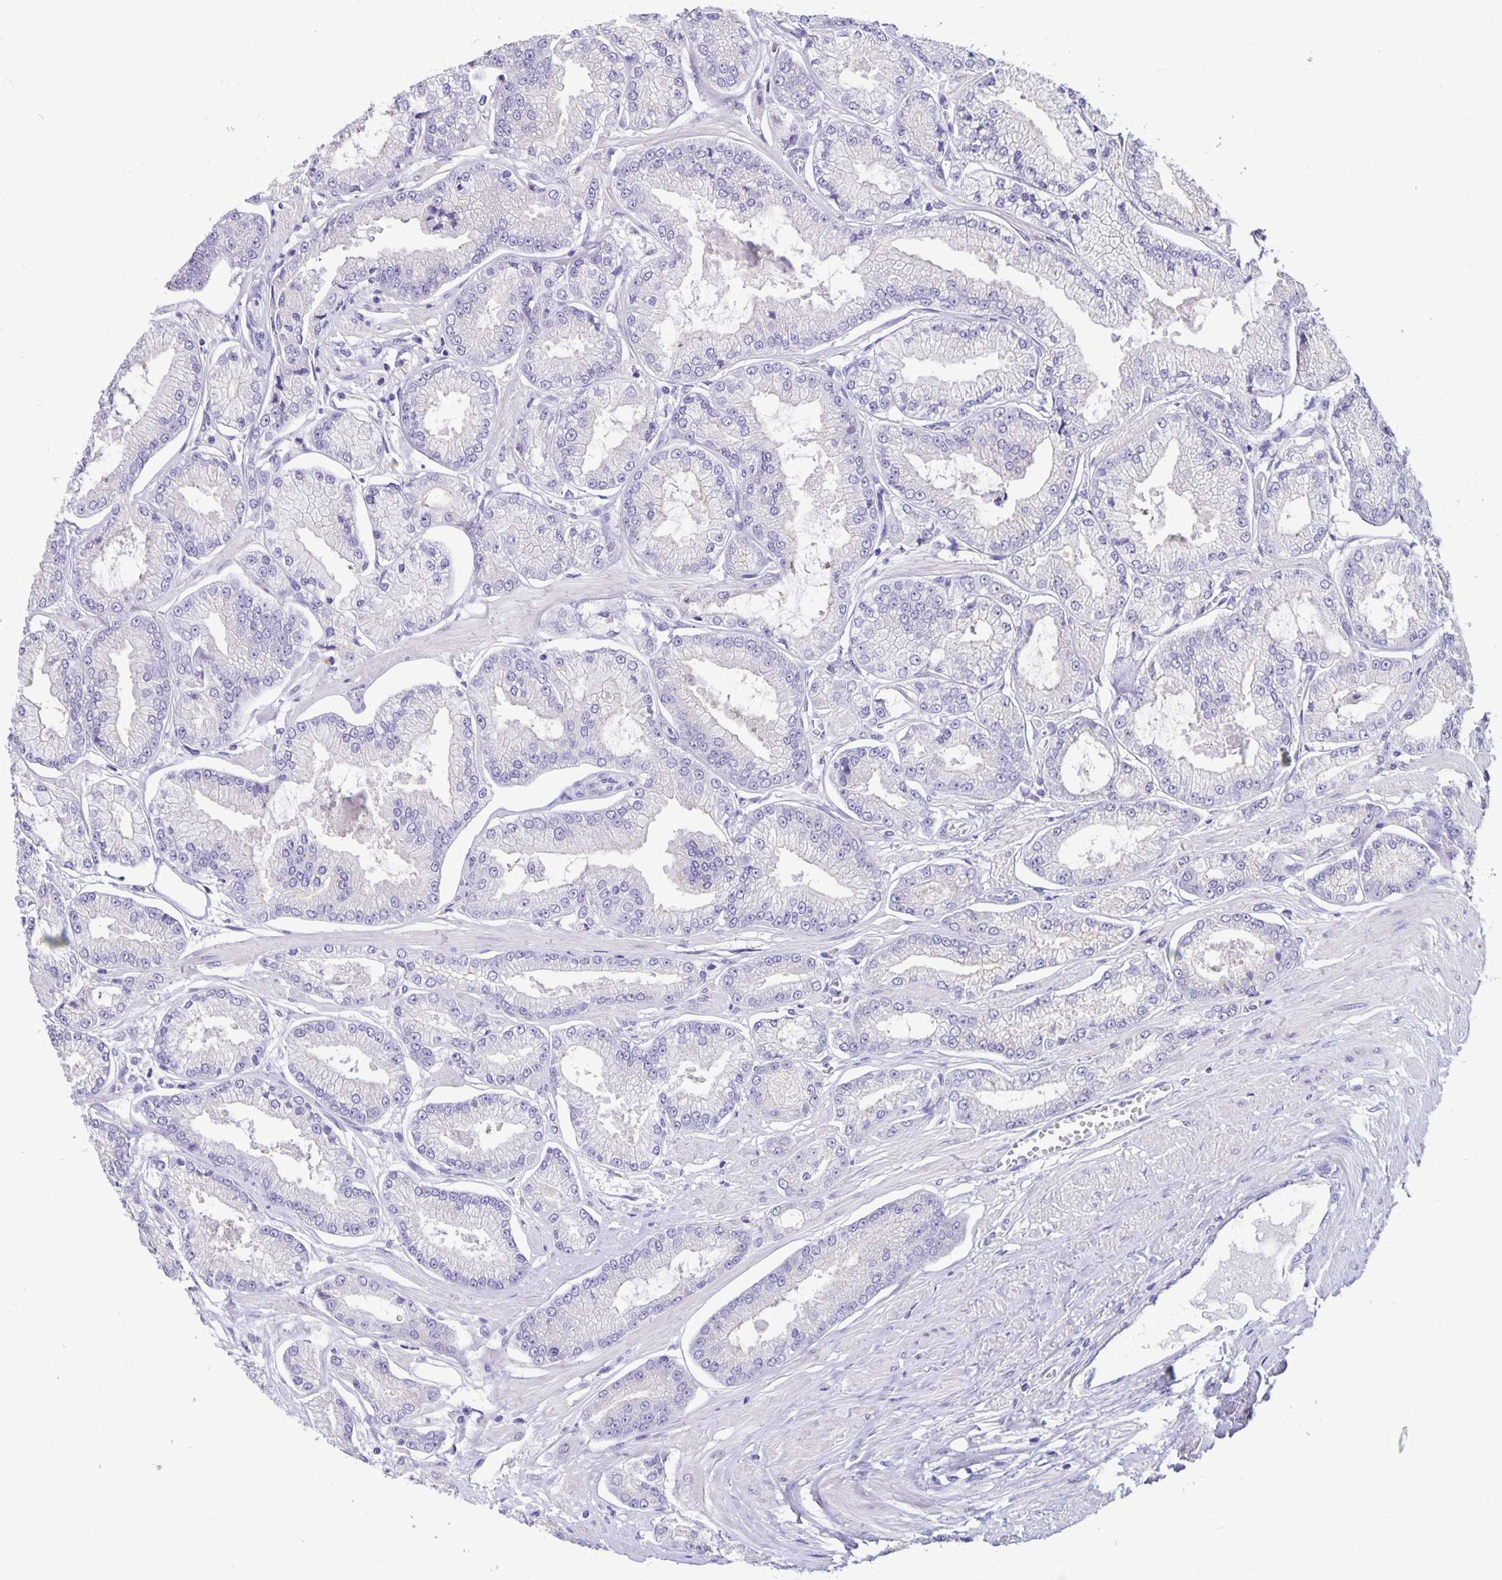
{"staining": {"intensity": "negative", "quantity": "none", "location": "none"}, "tissue": "prostate cancer", "cell_type": "Tumor cells", "image_type": "cancer", "snomed": [{"axis": "morphology", "description": "Adenocarcinoma, Low grade"}, {"axis": "topography", "description": "Prostate"}], "caption": "DAB immunohistochemical staining of prostate adenocarcinoma (low-grade) displays no significant staining in tumor cells. Brightfield microscopy of immunohistochemistry stained with DAB (brown) and hematoxylin (blue), captured at high magnification.", "gene": "ERMN", "patient": {"sex": "male", "age": 55}}